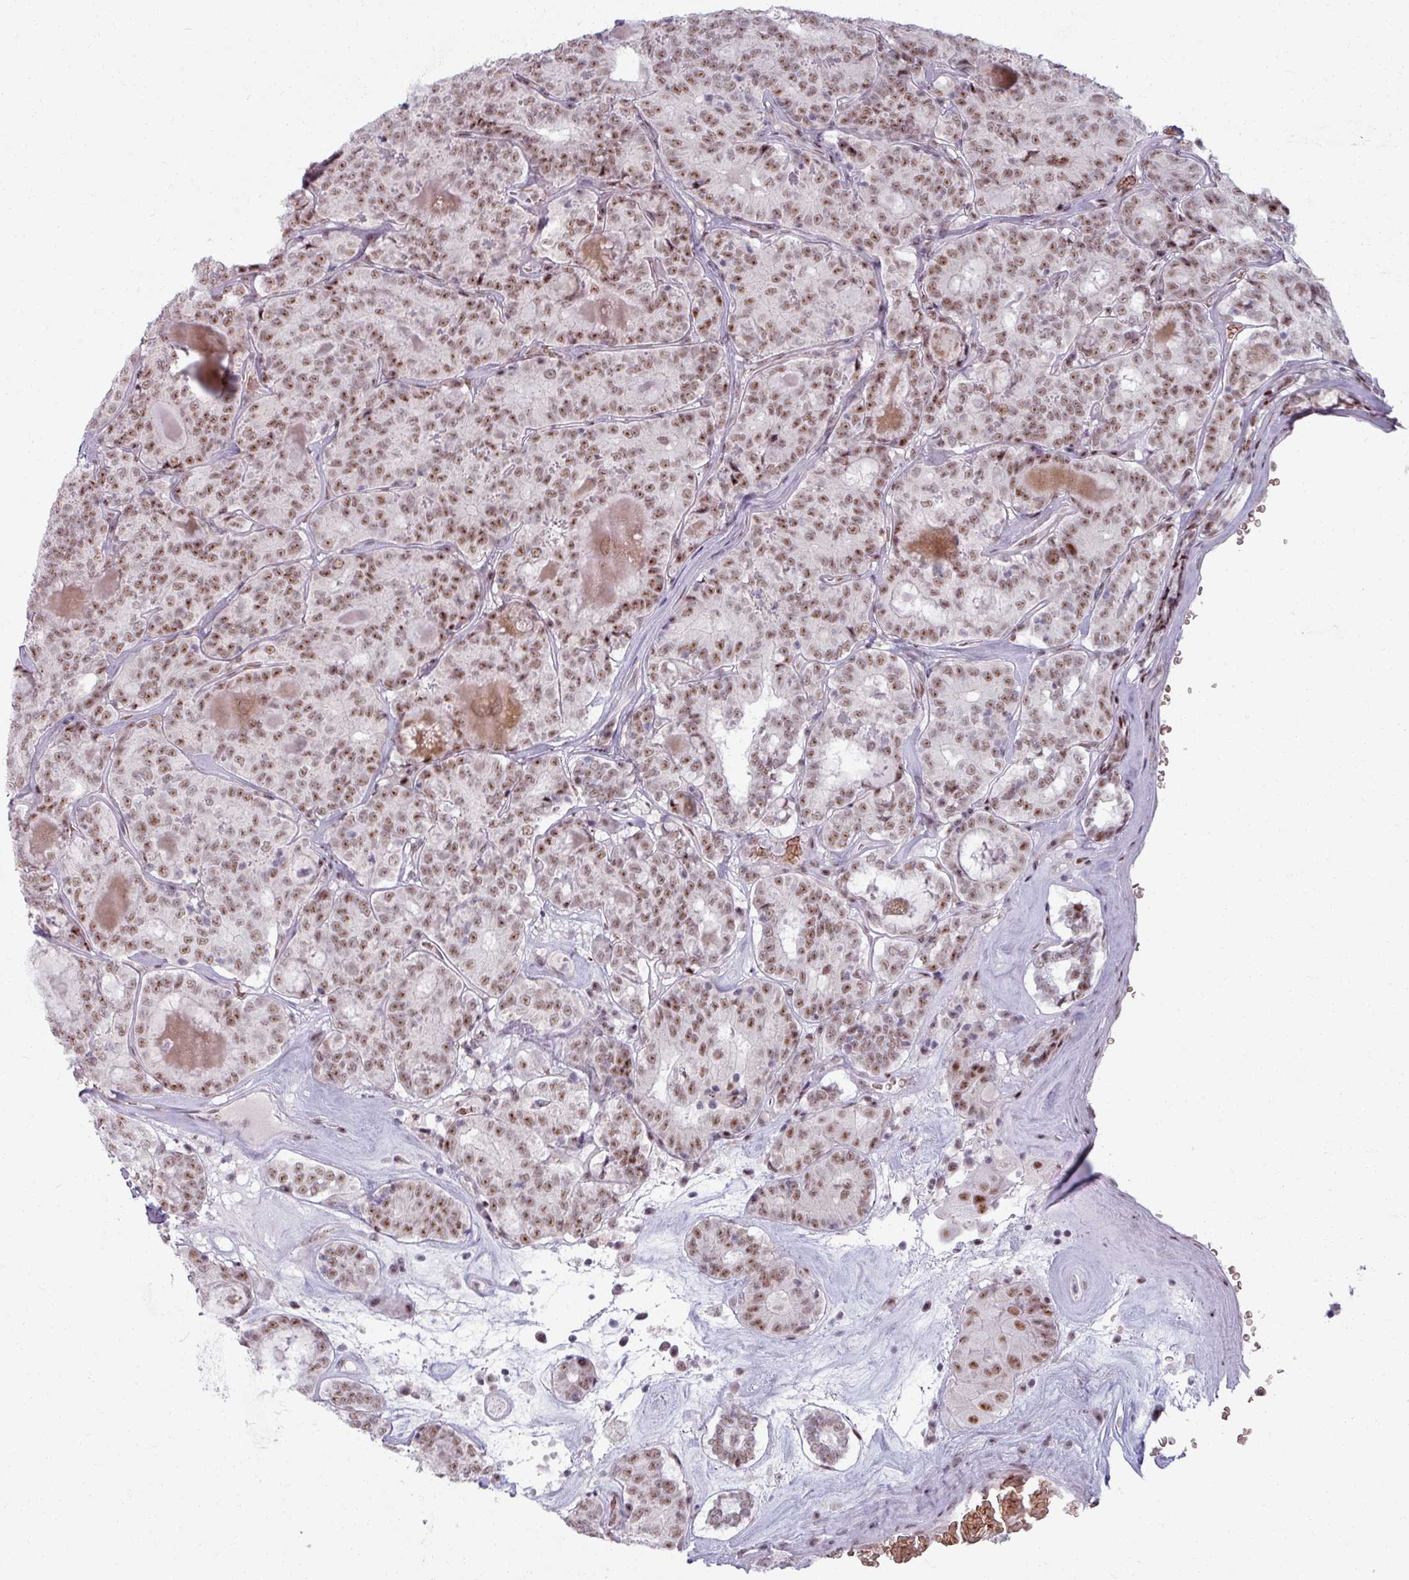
{"staining": {"intensity": "moderate", "quantity": ">75%", "location": "nuclear"}, "tissue": "thyroid cancer", "cell_type": "Tumor cells", "image_type": "cancer", "snomed": [{"axis": "morphology", "description": "Papillary adenocarcinoma, NOS"}, {"axis": "topography", "description": "Thyroid gland"}], "caption": "Human thyroid cancer stained for a protein (brown) reveals moderate nuclear positive staining in approximately >75% of tumor cells.", "gene": "NCOR1", "patient": {"sex": "female", "age": 72}}